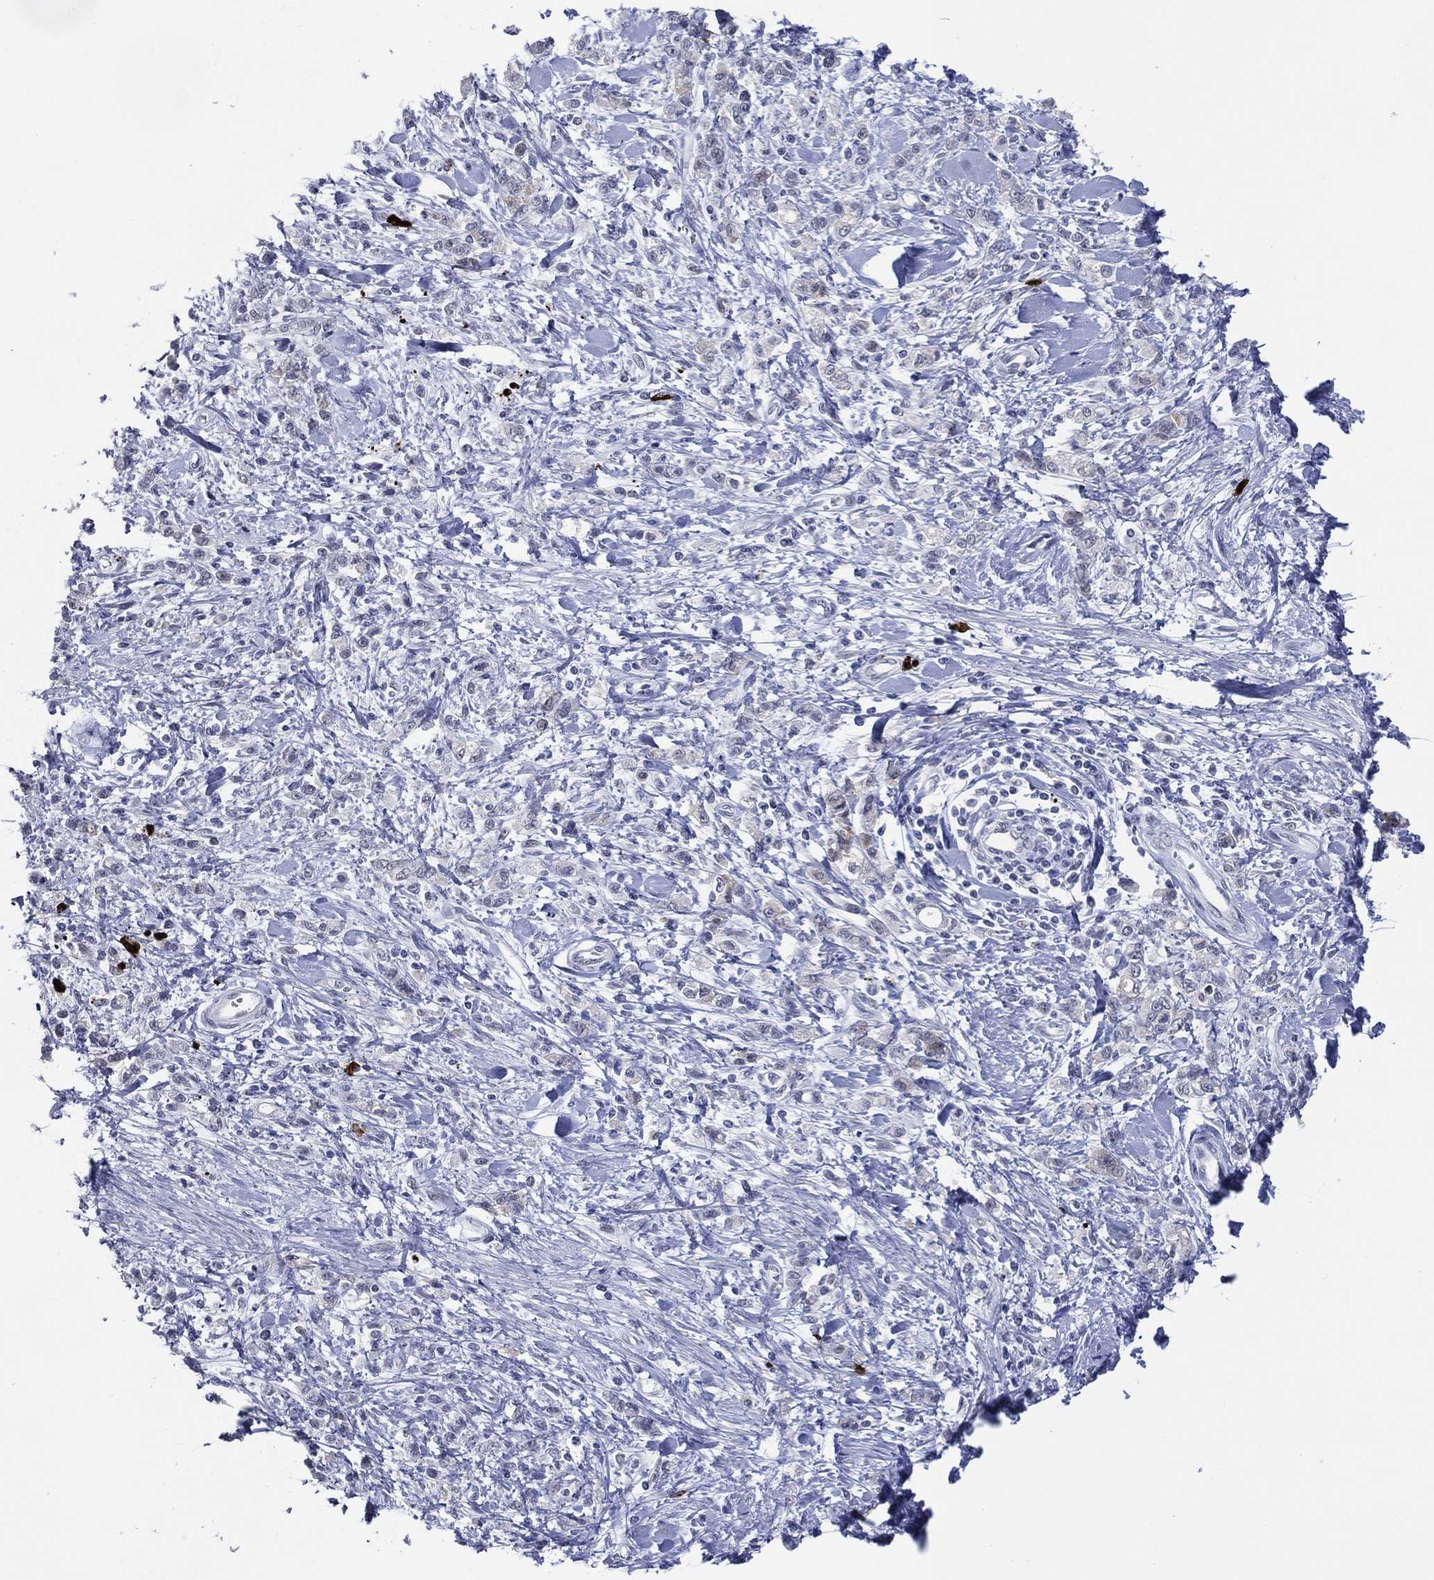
{"staining": {"intensity": "negative", "quantity": "none", "location": "none"}, "tissue": "stomach cancer", "cell_type": "Tumor cells", "image_type": "cancer", "snomed": [{"axis": "morphology", "description": "Adenocarcinoma, NOS"}, {"axis": "topography", "description": "Stomach"}], "caption": "There is no significant expression in tumor cells of adenocarcinoma (stomach).", "gene": "CFAP58", "patient": {"sex": "male", "age": 77}}